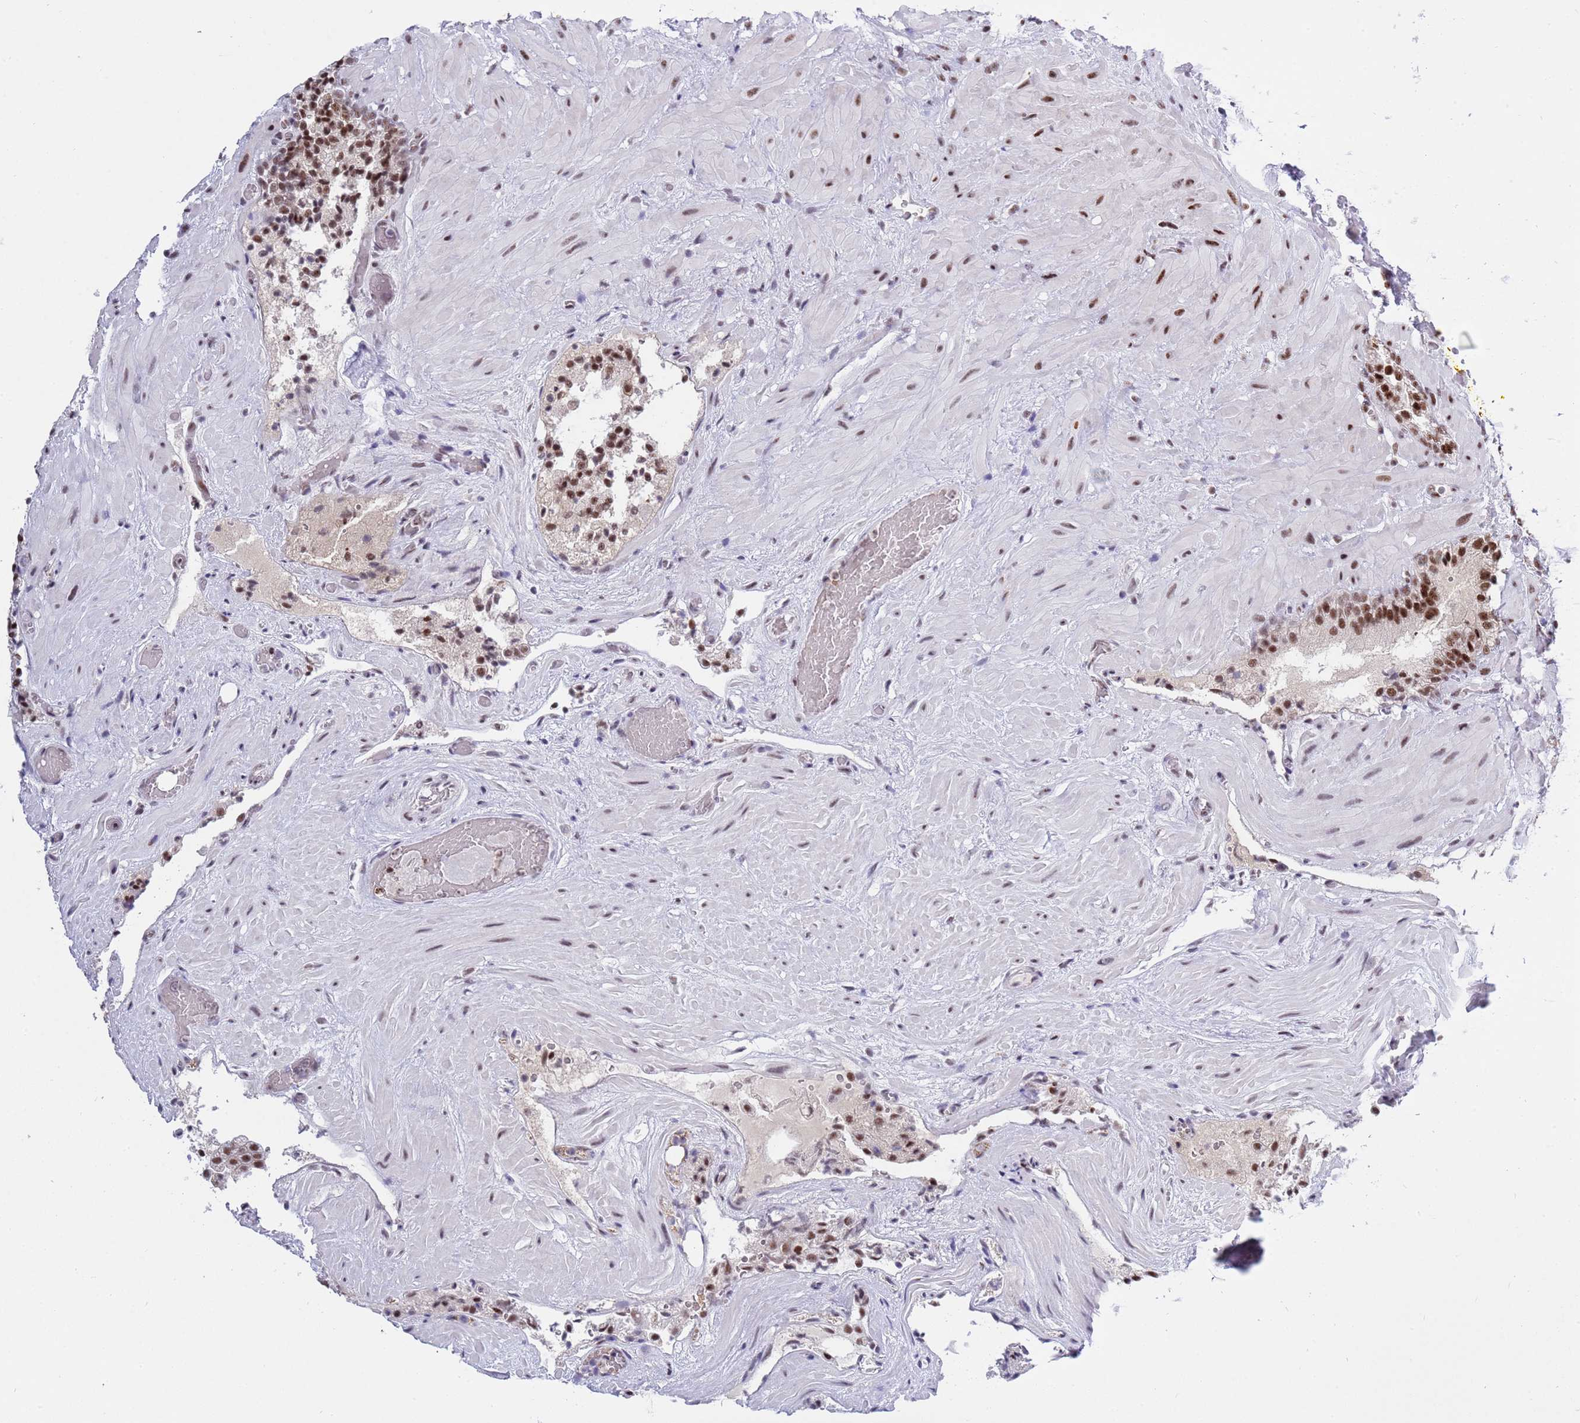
{"staining": {"intensity": "moderate", "quantity": ">75%", "location": "nuclear"}, "tissue": "prostate cancer", "cell_type": "Tumor cells", "image_type": "cancer", "snomed": [{"axis": "morphology", "description": "Adenocarcinoma, High grade"}, {"axis": "topography", "description": "Prostate and seminal vesicle, NOS"}], "caption": "This is a micrograph of immunohistochemistry (IHC) staining of prostate cancer (high-grade adenocarcinoma), which shows moderate staining in the nuclear of tumor cells.", "gene": "THOC2", "patient": {"sex": "male", "age": 67}}